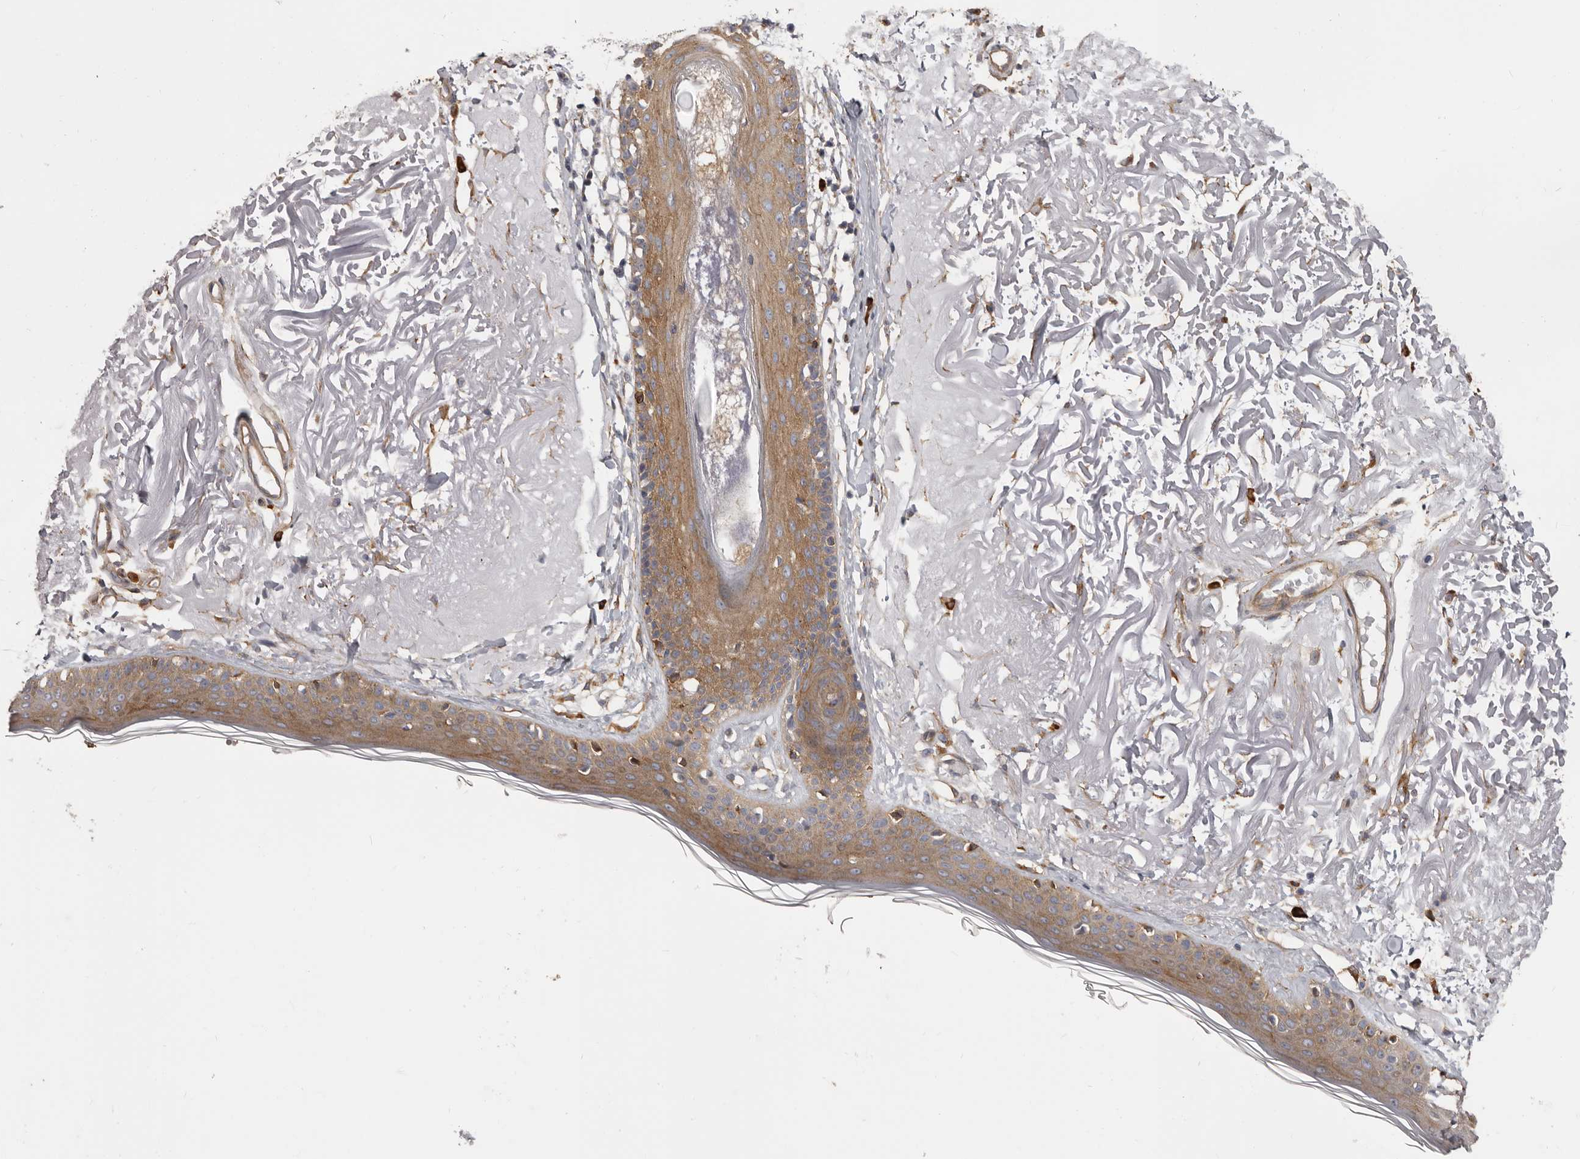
{"staining": {"intensity": "moderate", "quantity": ">75%", "location": "cytoplasmic/membranous"}, "tissue": "skin", "cell_type": "Fibroblasts", "image_type": "normal", "snomed": [{"axis": "morphology", "description": "Normal tissue, NOS"}, {"axis": "topography", "description": "Skin"}, {"axis": "topography", "description": "Skeletal muscle"}], "caption": "Immunohistochemical staining of normal skin exhibits >75% levels of moderate cytoplasmic/membranous protein staining in approximately >75% of fibroblasts.", "gene": "ENAH", "patient": {"sex": "male", "age": 83}}